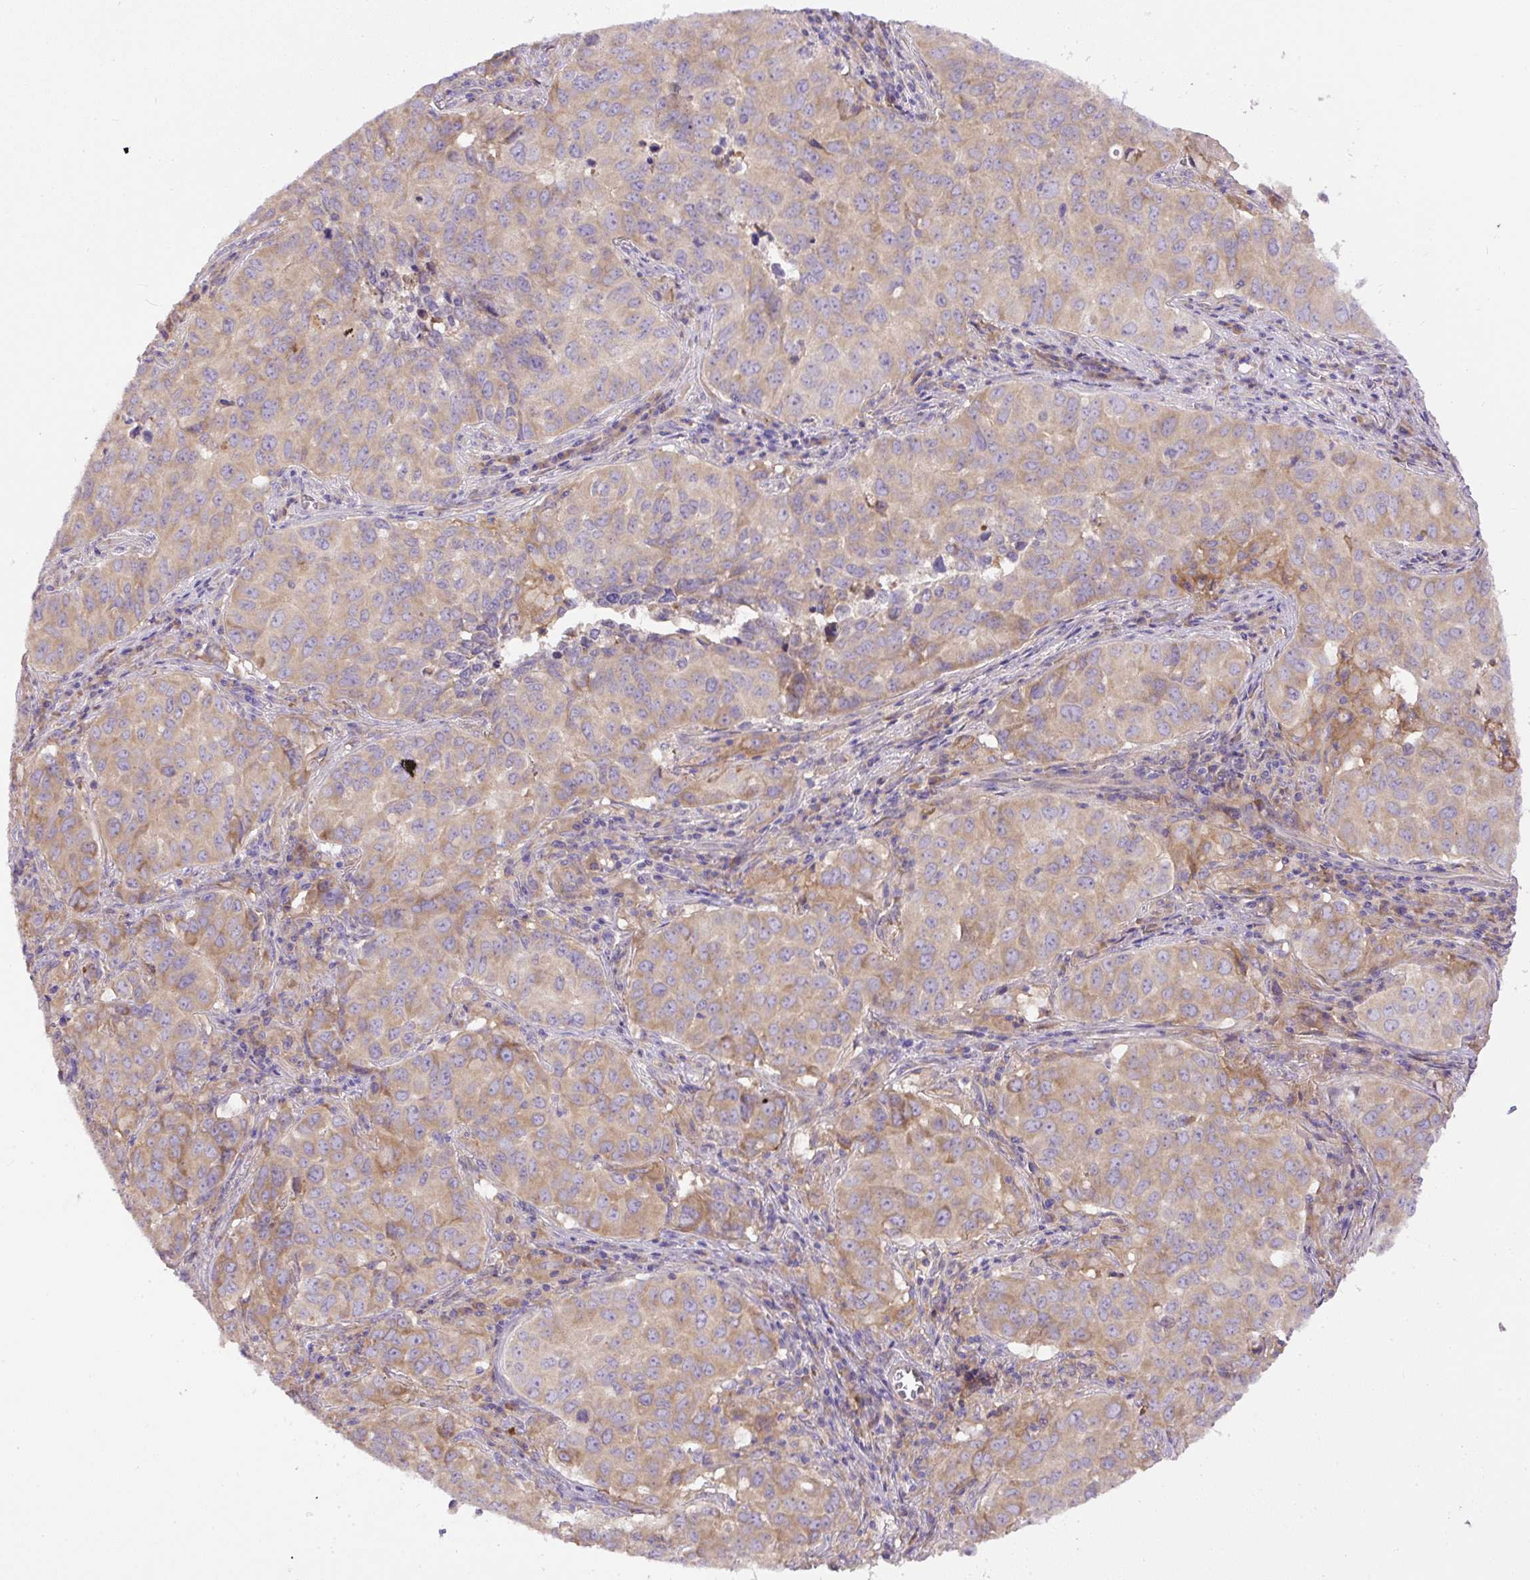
{"staining": {"intensity": "weak", "quantity": "25%-75%", "location": "cytoplasmic/membranous"}, "tissue": "lung cancer", "cell_type": "Tumor cells", "image_type": "cancer", "snomed": [{"axis": "morphology", "description": "Adenocarcinoma, NOS"}, {"axis": "topography", "description": "Lung"}], "caption": "Weak cytoplasmic/membranous positivity is identified in about 25%-75% of tumor cells in lung adenocarcinoma.", "gene": "DAPK1", "patient": {"sex": "female", "age": 50}}